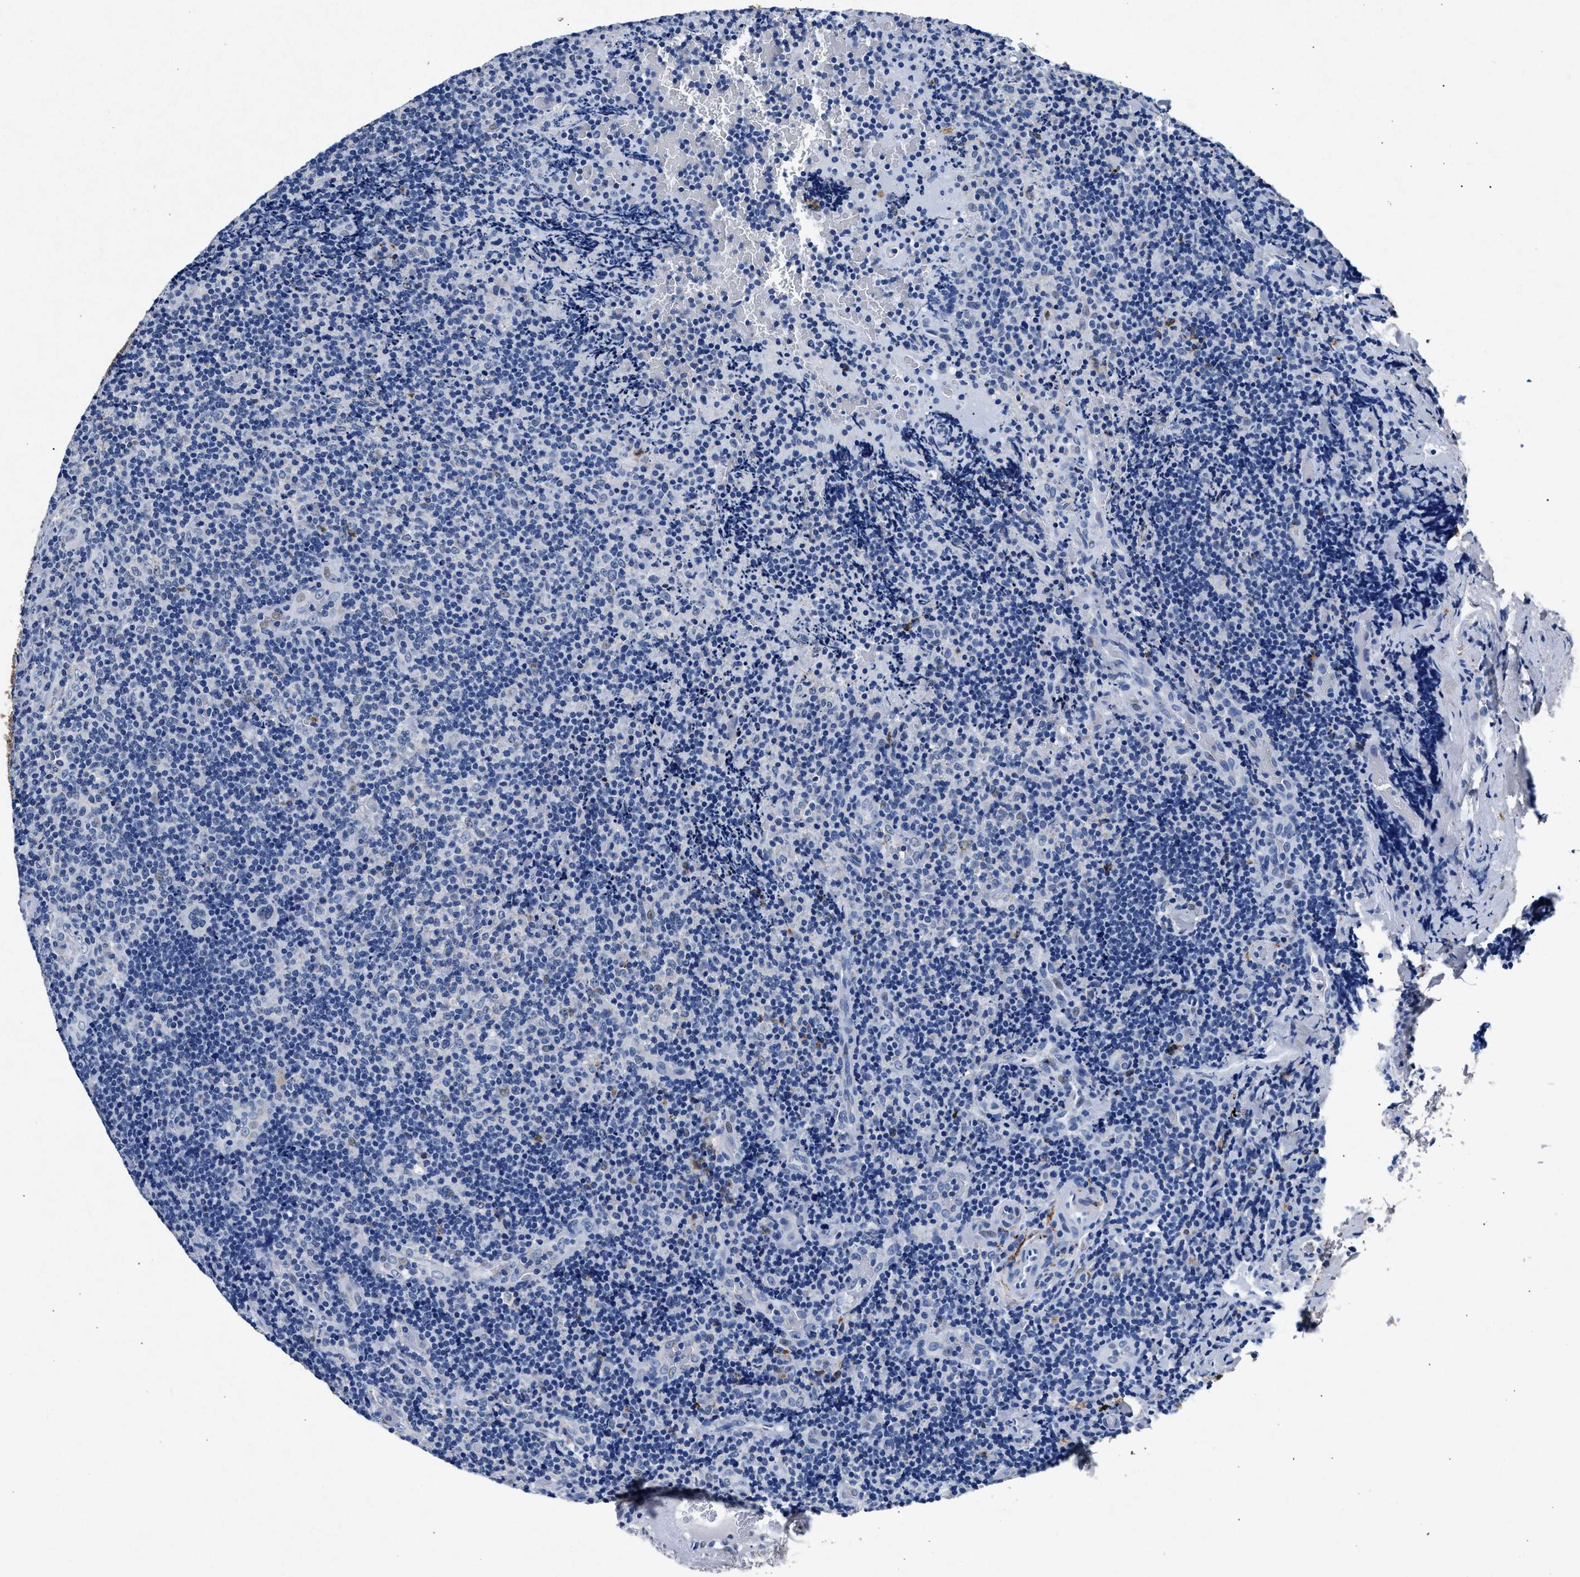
{"staining": {"intensity": "negative", "quantity": "none", "location": "none"}, "tissue": "lymphoma", "cell_type": "Tumor cells", "image_type": "cancer", "snomed": [{"axis": "morphology", "description": "Malignant lymphoma, non-Hodgkin's type, High grade"}, {"axis": "topography", "description": "Tonsil"}], "caption": "Immunohistochemical staining of lymphoma shows no significant positivity in tumor cells.", "gene": "MAP6", "patient": {"sex": "female", "age": 36}}